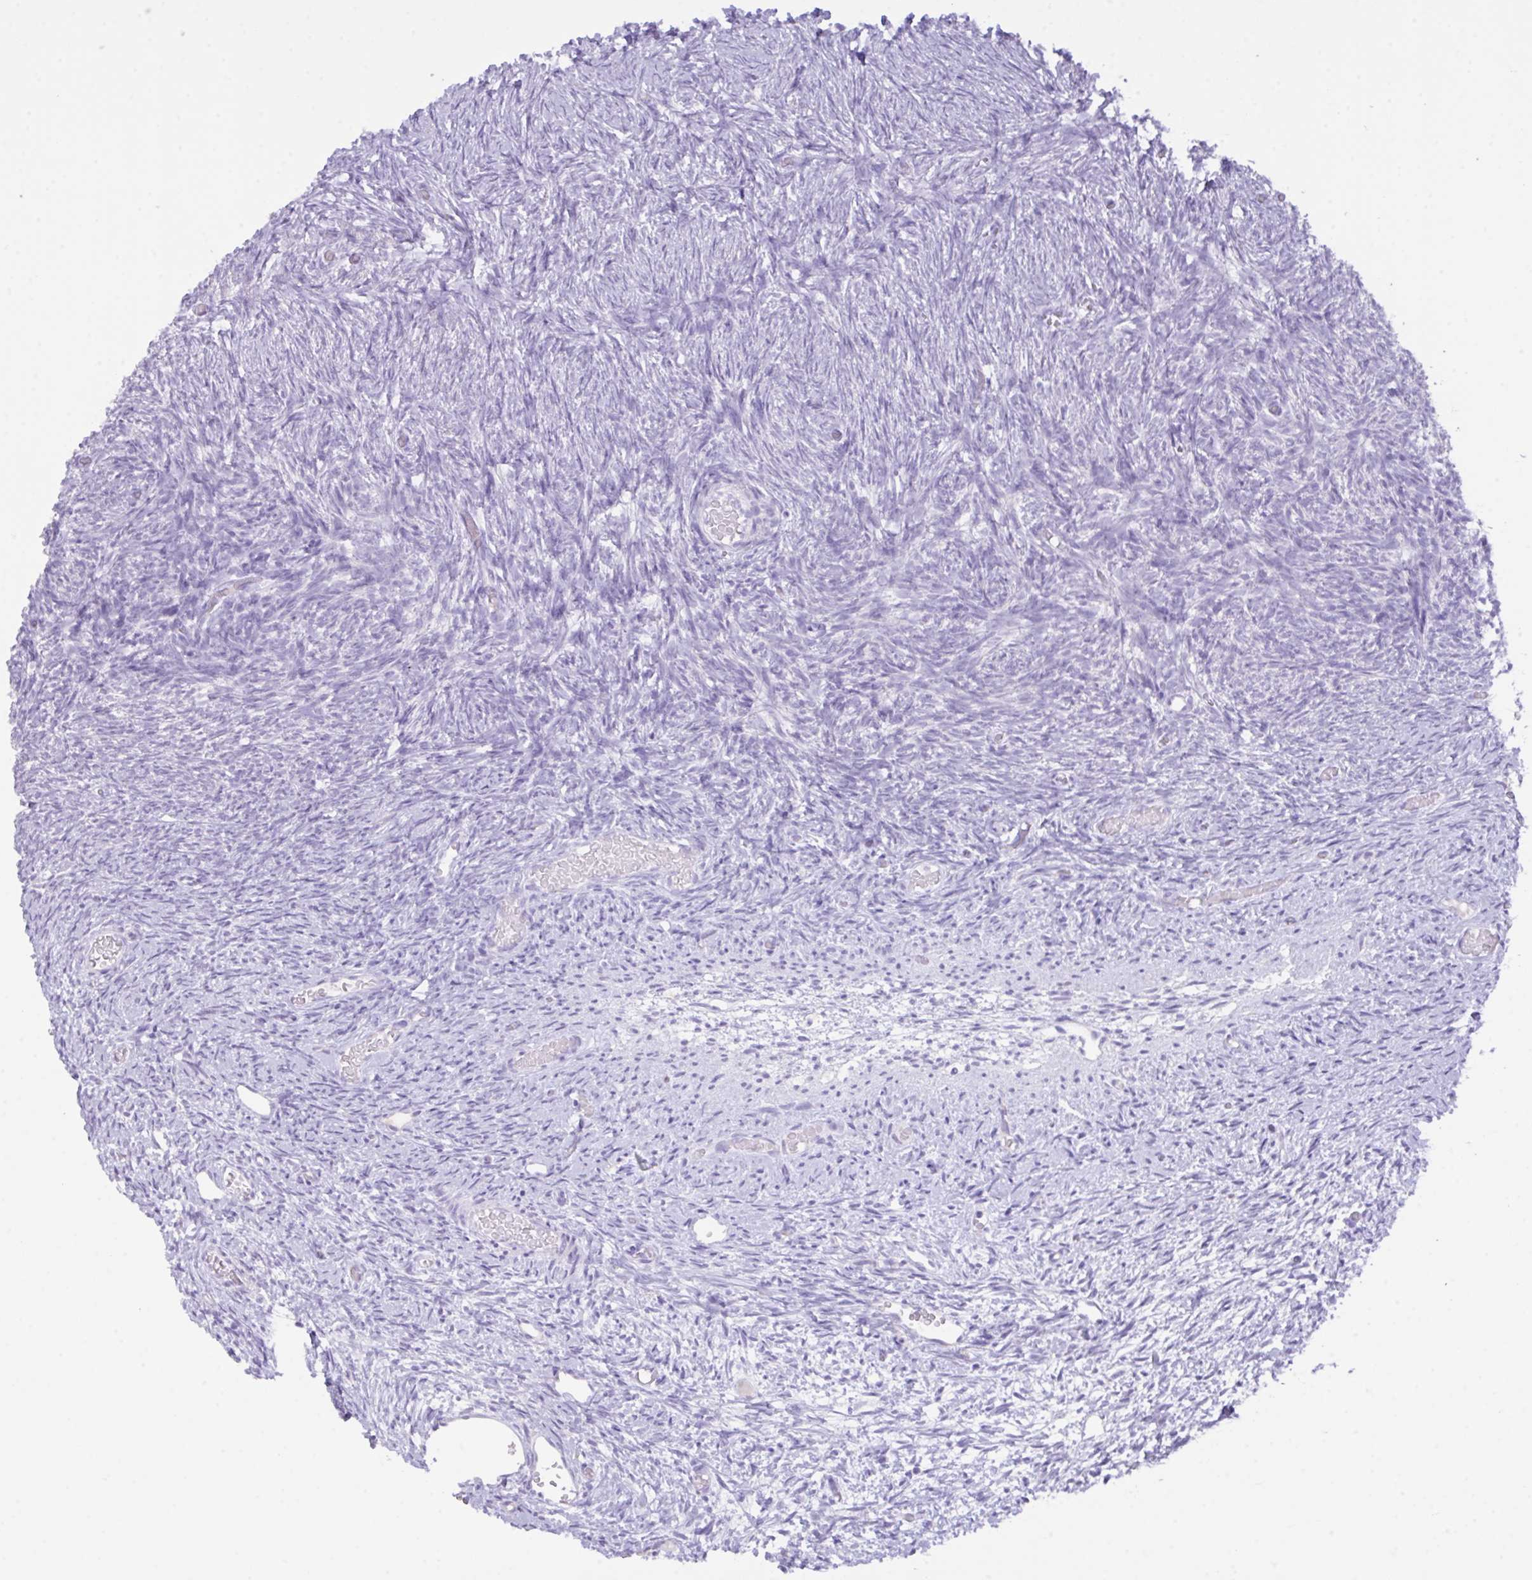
{"staining": {"intensity": "negative", "quantity": "none", "location": "none"}, "tissue": "ovary", "cell_type": "Ovarian stroma cells", "image_type": "normal", "snomed": [{"axis": "morphology", "description": "Normal tissue, NOS"}, {"axis": "topography", "description": "Ovary"}], "caption": "IHC of unremarkable human ovary exhibits no expression in ovarian stroma cells. The staining is performed using DAB brown chromogen with nuclei counter-stained in using hematoxylin.", "gene": "CST11", "patient": {"sex": "female", "age": 39}}